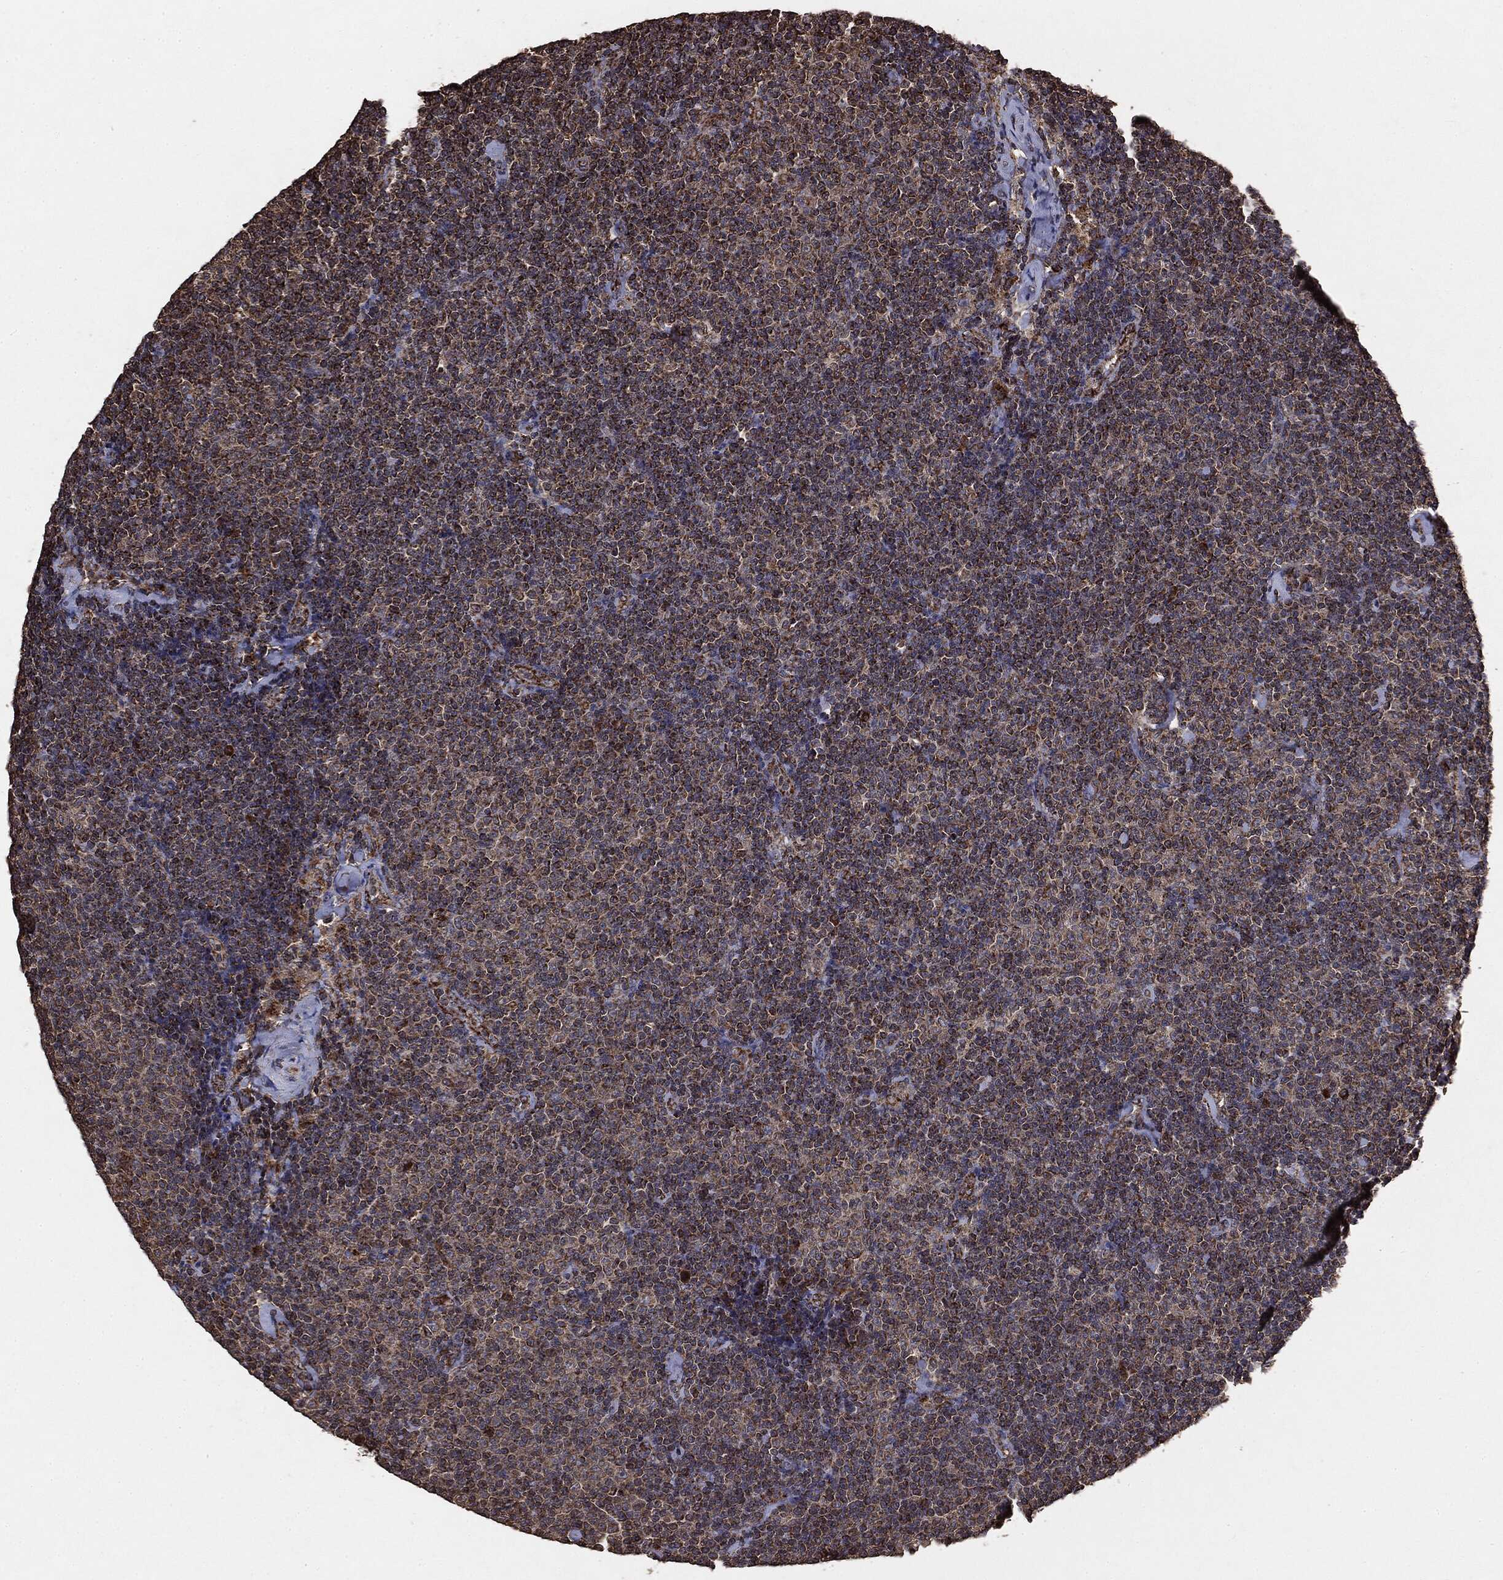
{"staining": {"intensity": "moderate", "quantity": ">75%", "location": "cytoplasmic/membranous"}, "tissue": "lymphoma", "cell_type": "Tumor cells", "image_type": "cancer", "snomed": [{"axis": "morphology", "description": "Malignant lymphoma, non-Hodgkin's type, Low grade"}, {"axis": "topography", "description": "Lymph node"}], "caption": "There is medium levels of moderate cytoplasmic/membranous expression in tumor cells of malignant lymphoma, non-Hodgkin's type (low-grade), as demonstrated by immunohistochemical staining (brown color).", "gene": "MTOR", "patient": {"sex": "male", "age": 81}}